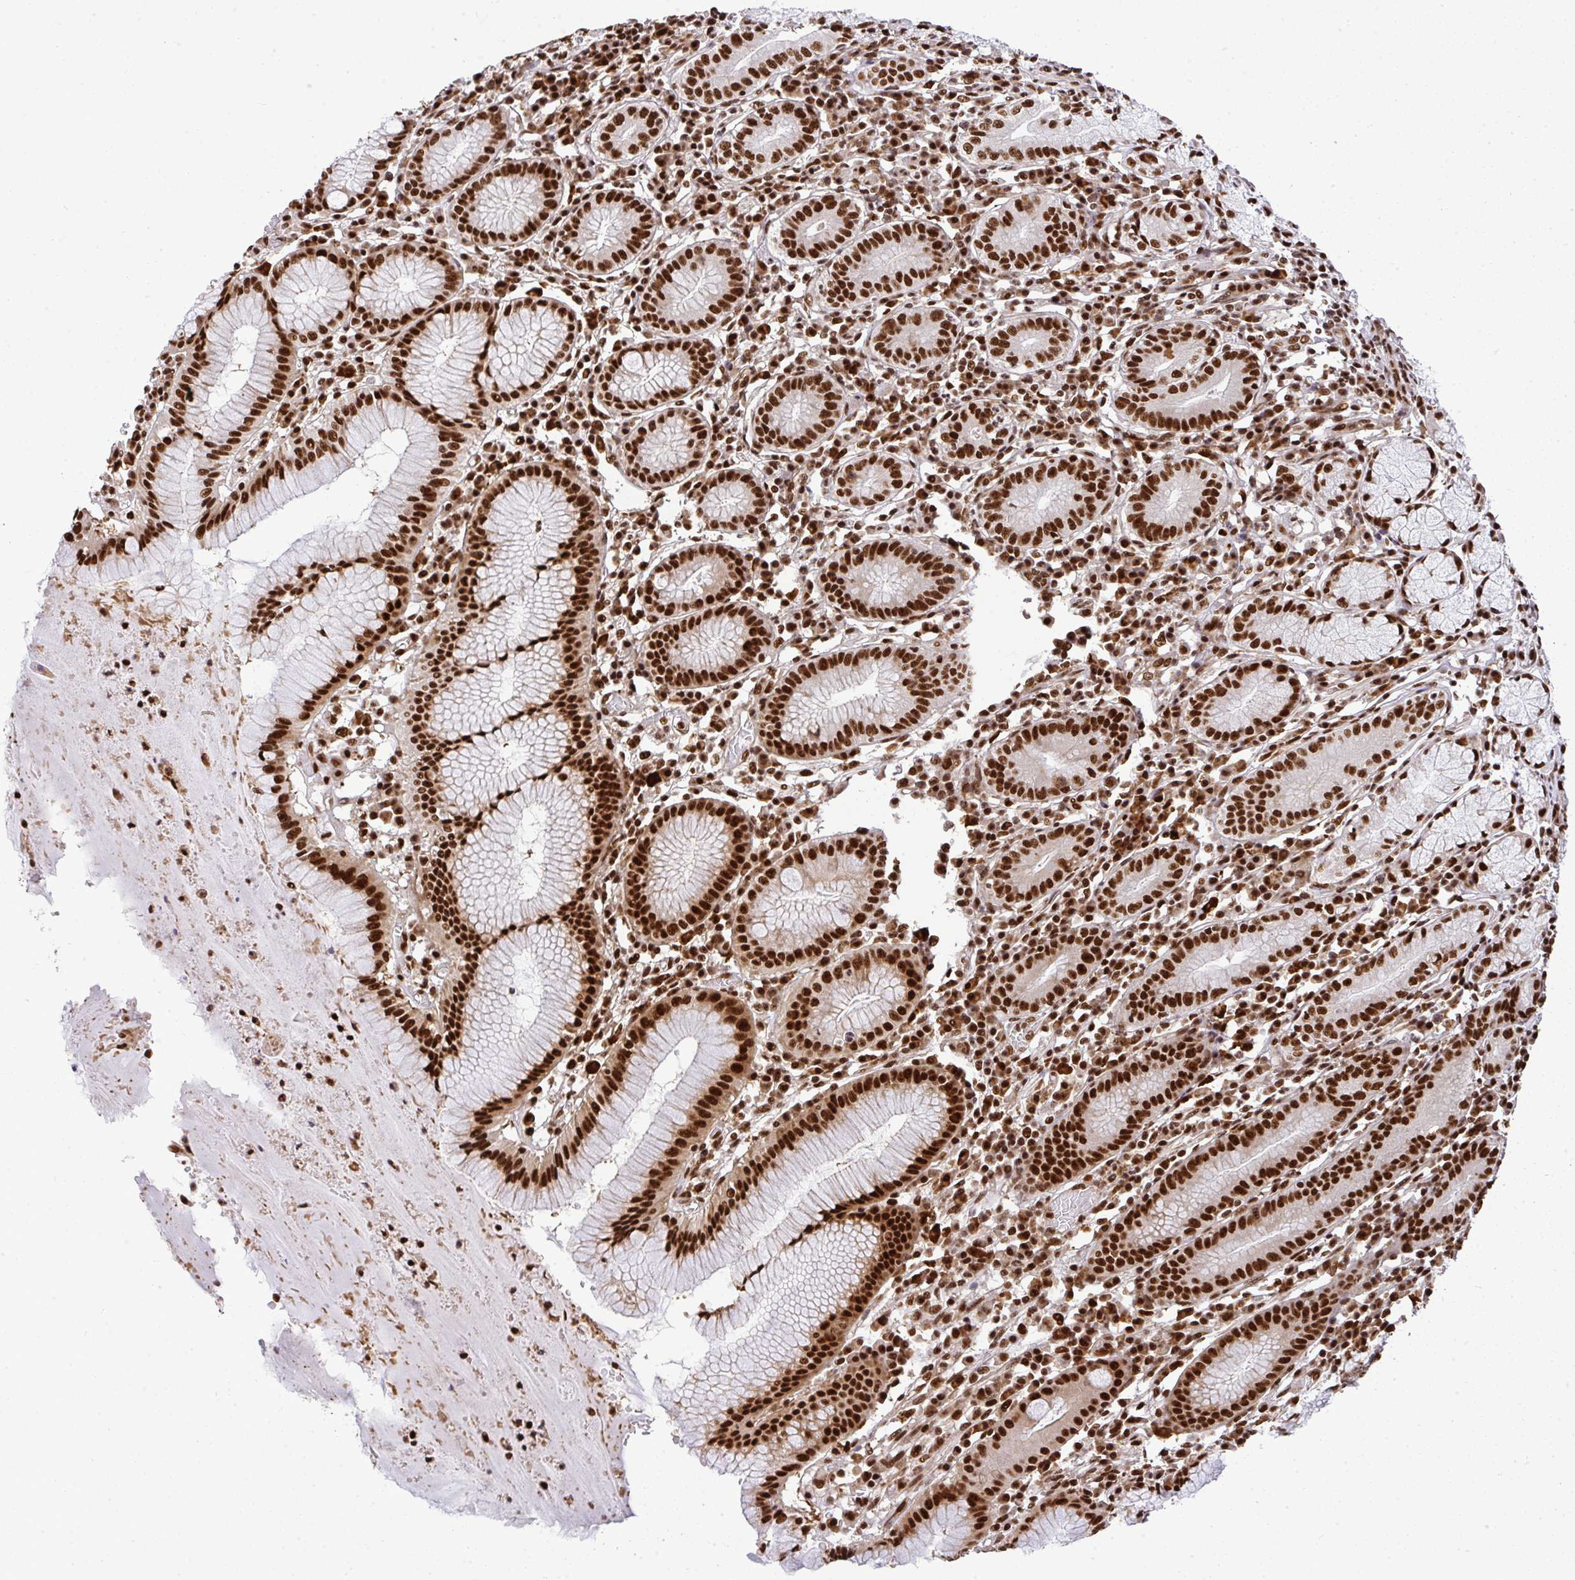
{"staining": {"intensity": "strong", "quantity": ">75%", "location": "nuclear"}, "tissue": "stomach", "cell_type": "Glandular cells", "image_type": "normal", "snomed": [{"axis": "morphology", "description": "Normal tissue, NOS"}, {"axis": "topography", "description": "Stomach"}], "caption": "The histopathology image displays a brown stain indicating the presence of a protein in the nuclear of glandular cells in stomach. (DAB (3,3'-diaminobenzidine) IHC, brown staining for protein, blue staining for nuclei).", "gene": "U2AF1L4", "patient": {"sex": "male", "age": 55}}